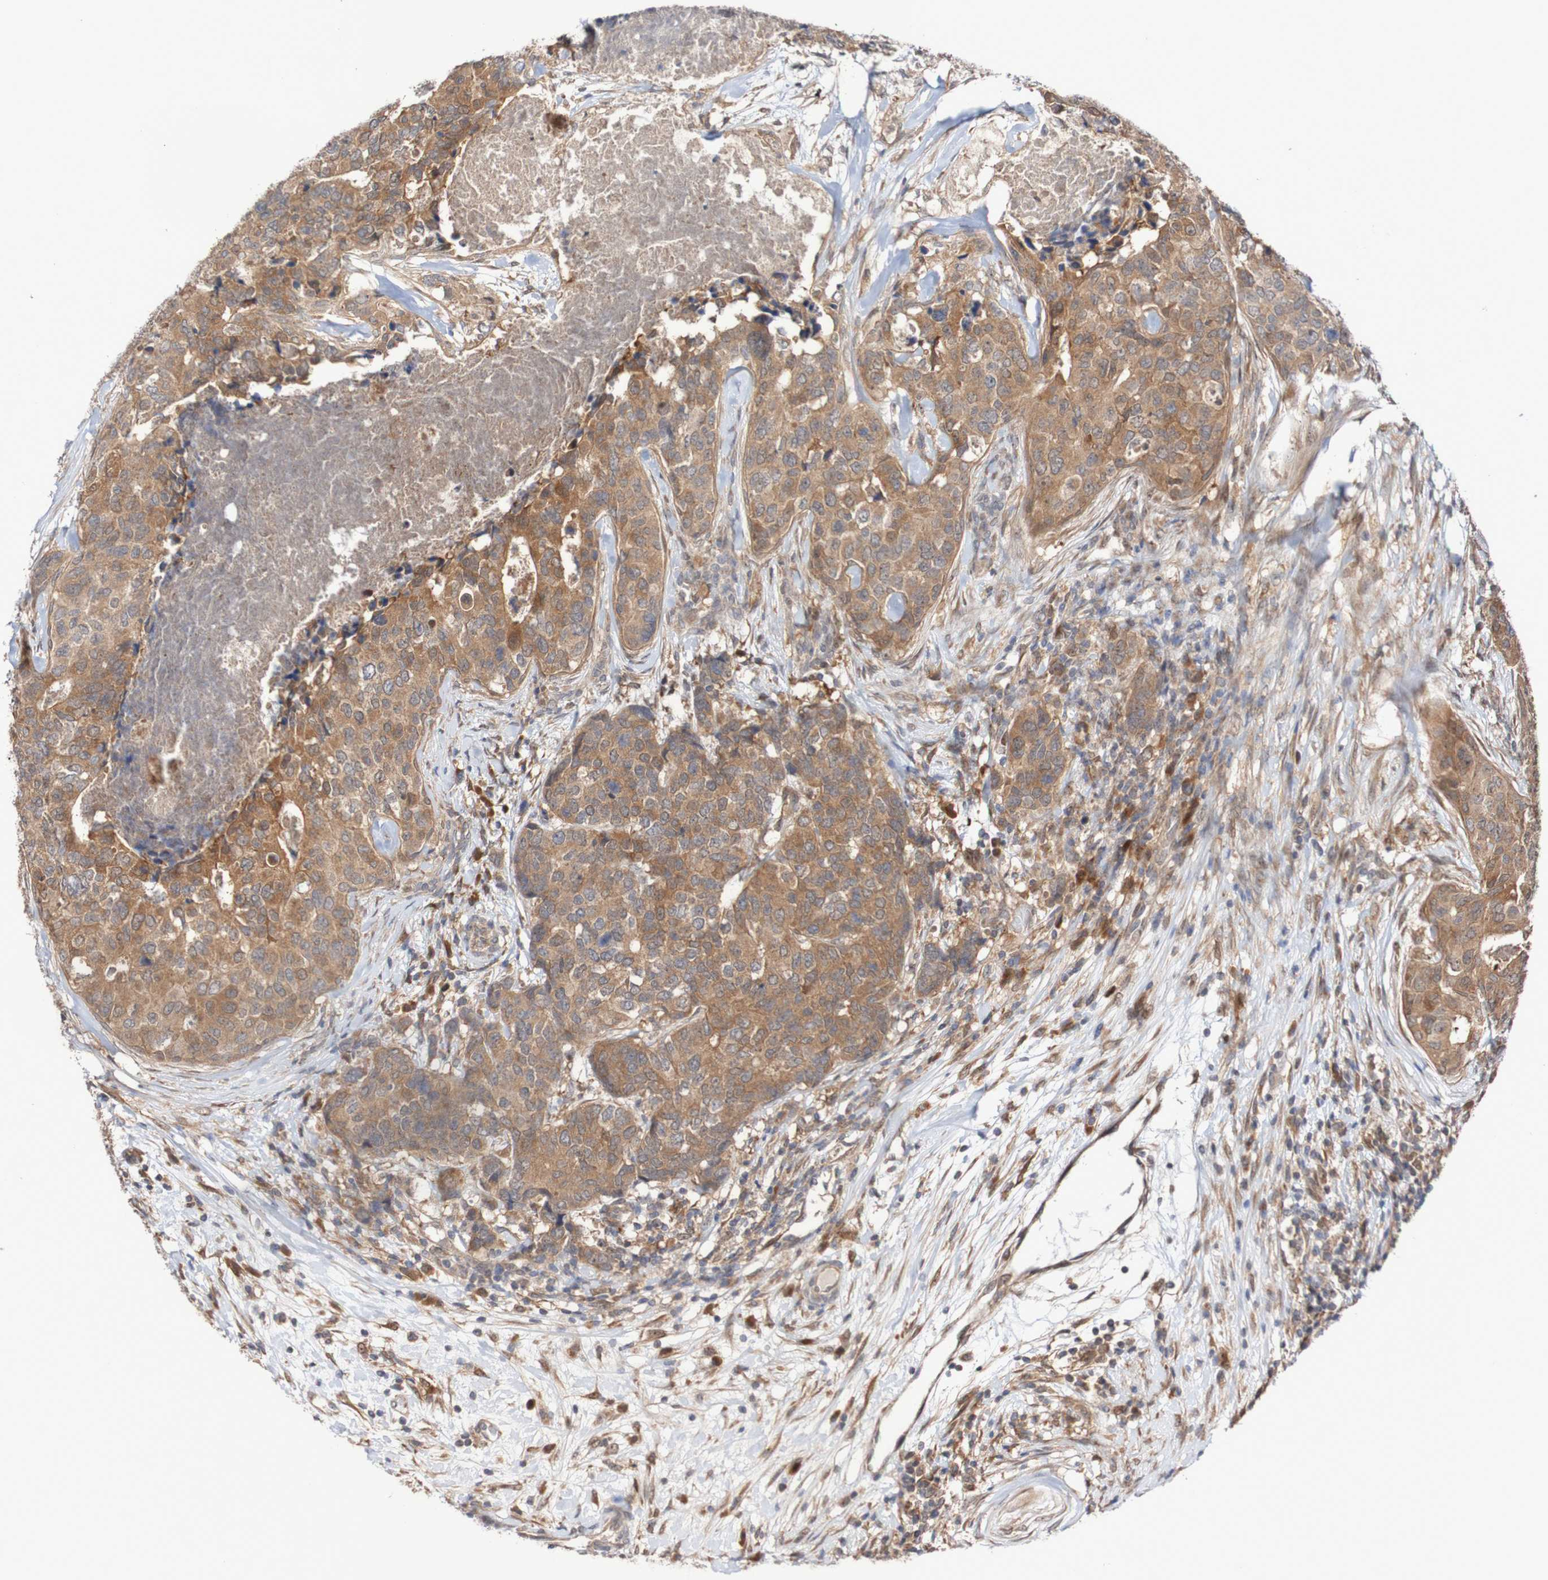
{"staining": {"intensity": "weak", "quantity": ">75%", "location": "cytoplasmic/membranous"}, "tissue": "breast cancer", "cell_type": "Tumor cells", "image_type": "cancer", "snomed": [{"axis": "morphology", "description": "Lobular carcinoma"}, {"axis": "topography", "description": "Breast"}], "caption": "Immunohistochemical staining of human breast lobular carcinoma demonstrates low levels of weak cytoplasmic/membranous protein expression in about >75% of tumor cells.", "gene": "PHPT1", "patient": {"sex": "female", "age": 59}}